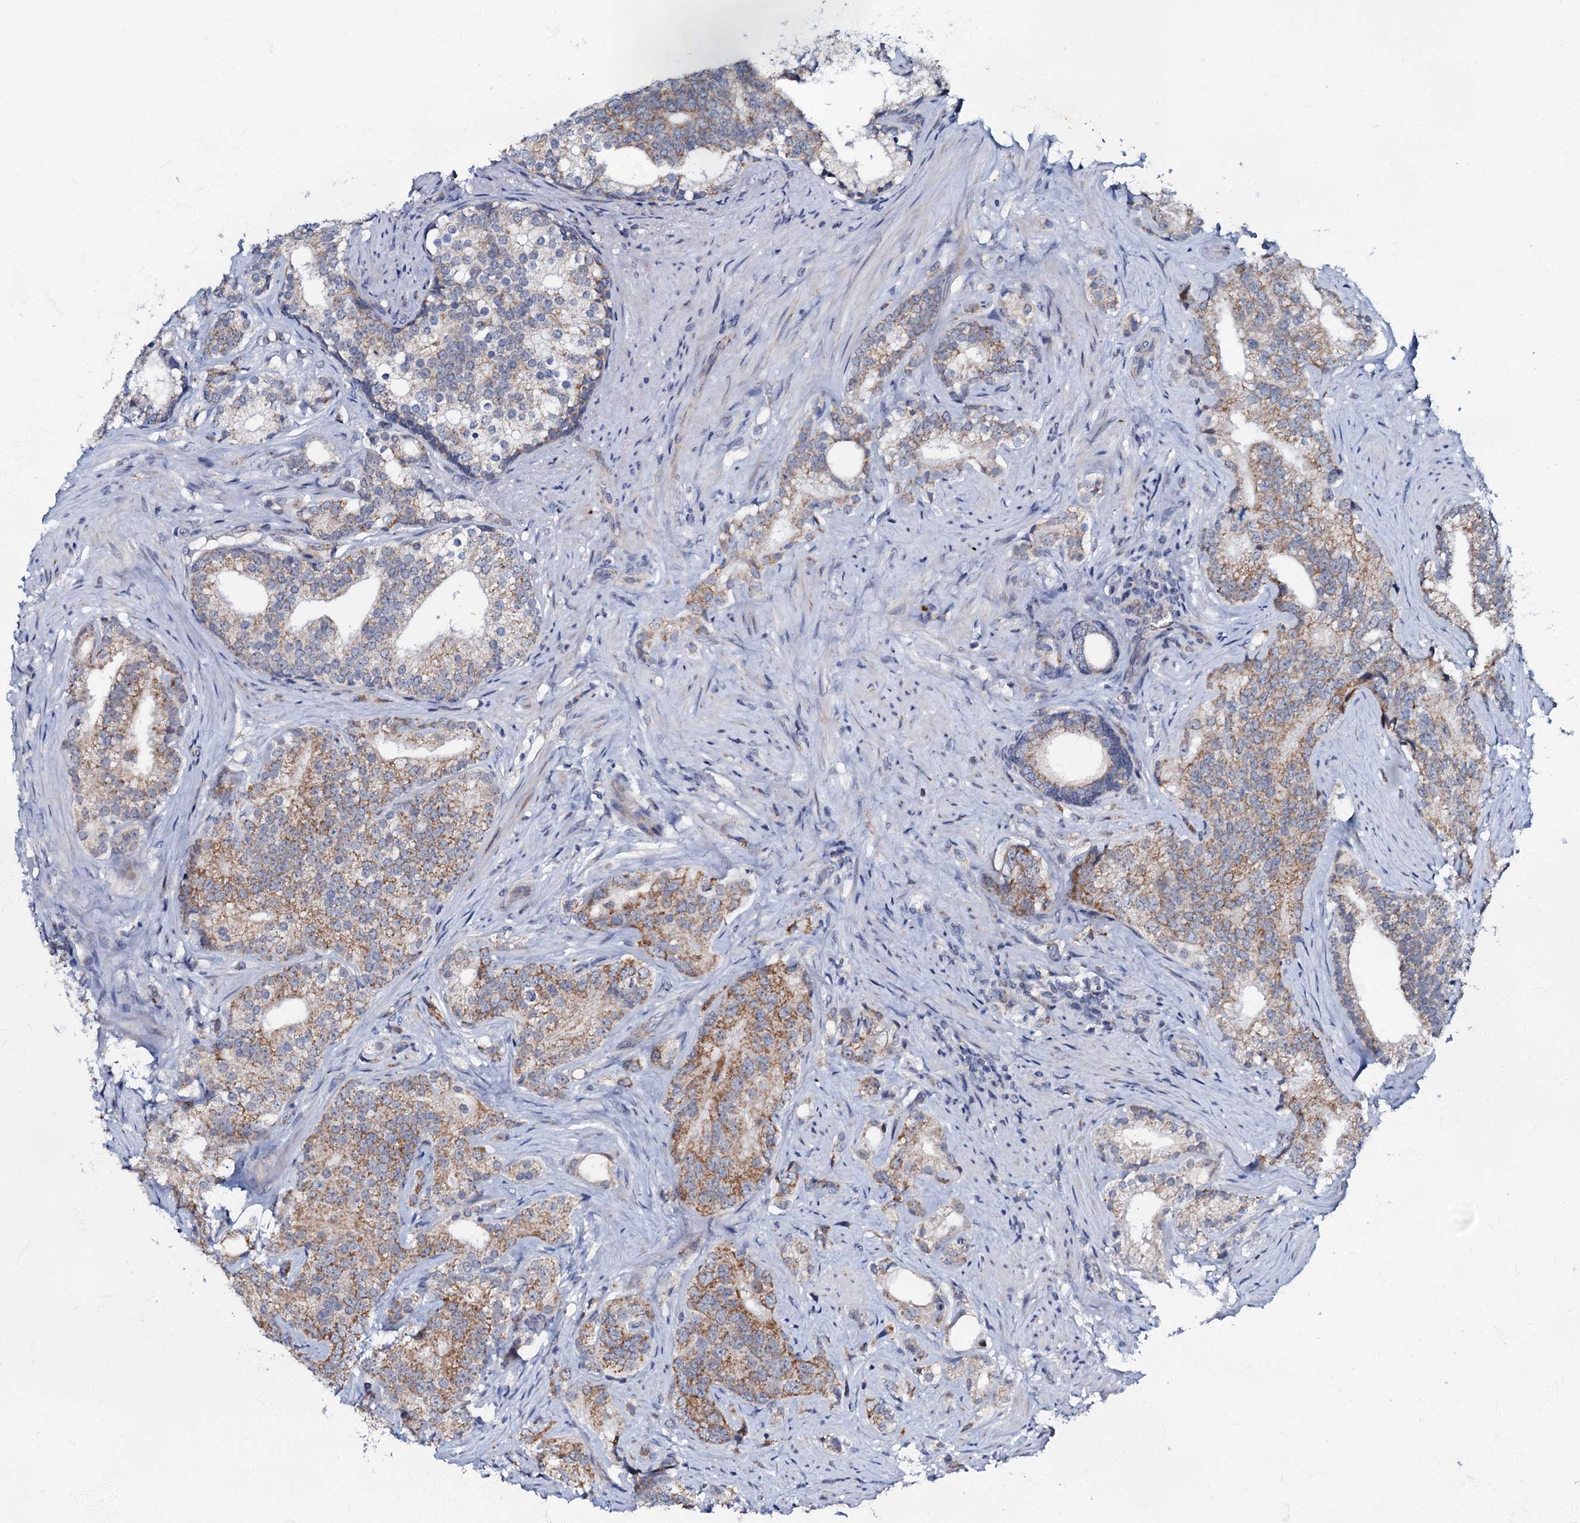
{"staining": {"intensity": "moderate", "quantity": ">75%", "location": "cytoplasmic/membranous"}, "tissue": "prostate cancer", "cell_type": "Tumor cells", "image_type": "cancer", "snomed": [{"axis": "morphology", "description": "Adenocarcinoma, Low grade"}, {"axis": "topography", "description": "Prostate"}], "caption": "Prostate cancer tissue displays moderate cytoplasmic/membranous expression in approximately >75% of tumor cells", "gene": "MRPL51", "patient": {"sex": "male", "age": 71}}